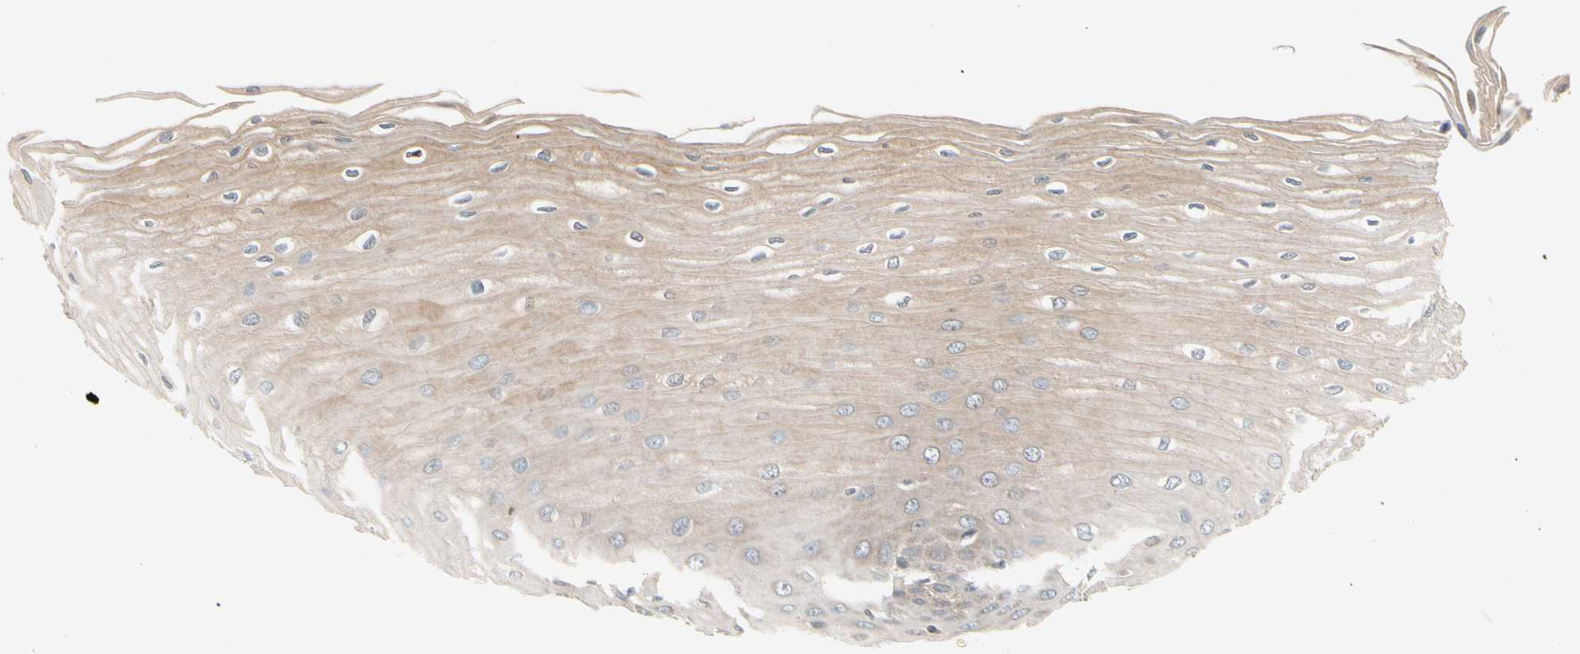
{"staining": {"intensity": "weak", "quantity": ">75%", "location": "cytoplasmic/membranous"}, "tissue": "esophagus", "cell_type": "Squamous epithelial cells", "image_type": "normal", "snomed": [{"axis": "morphology", "description": "Normal tissue, NOS"}, {"axis": "morphology", "description": "Squamous cell carcinoma, NOS"}, {"axis": "topography", "description": "Esophagus"}], "caption": "Squamous epithelial cells exhibit weak cytoplasmic/membranous staining in approximately >75% of cells in benign esophagus.", "gene": "CCL4", "patient": {"sex": "male", "age": 65}}